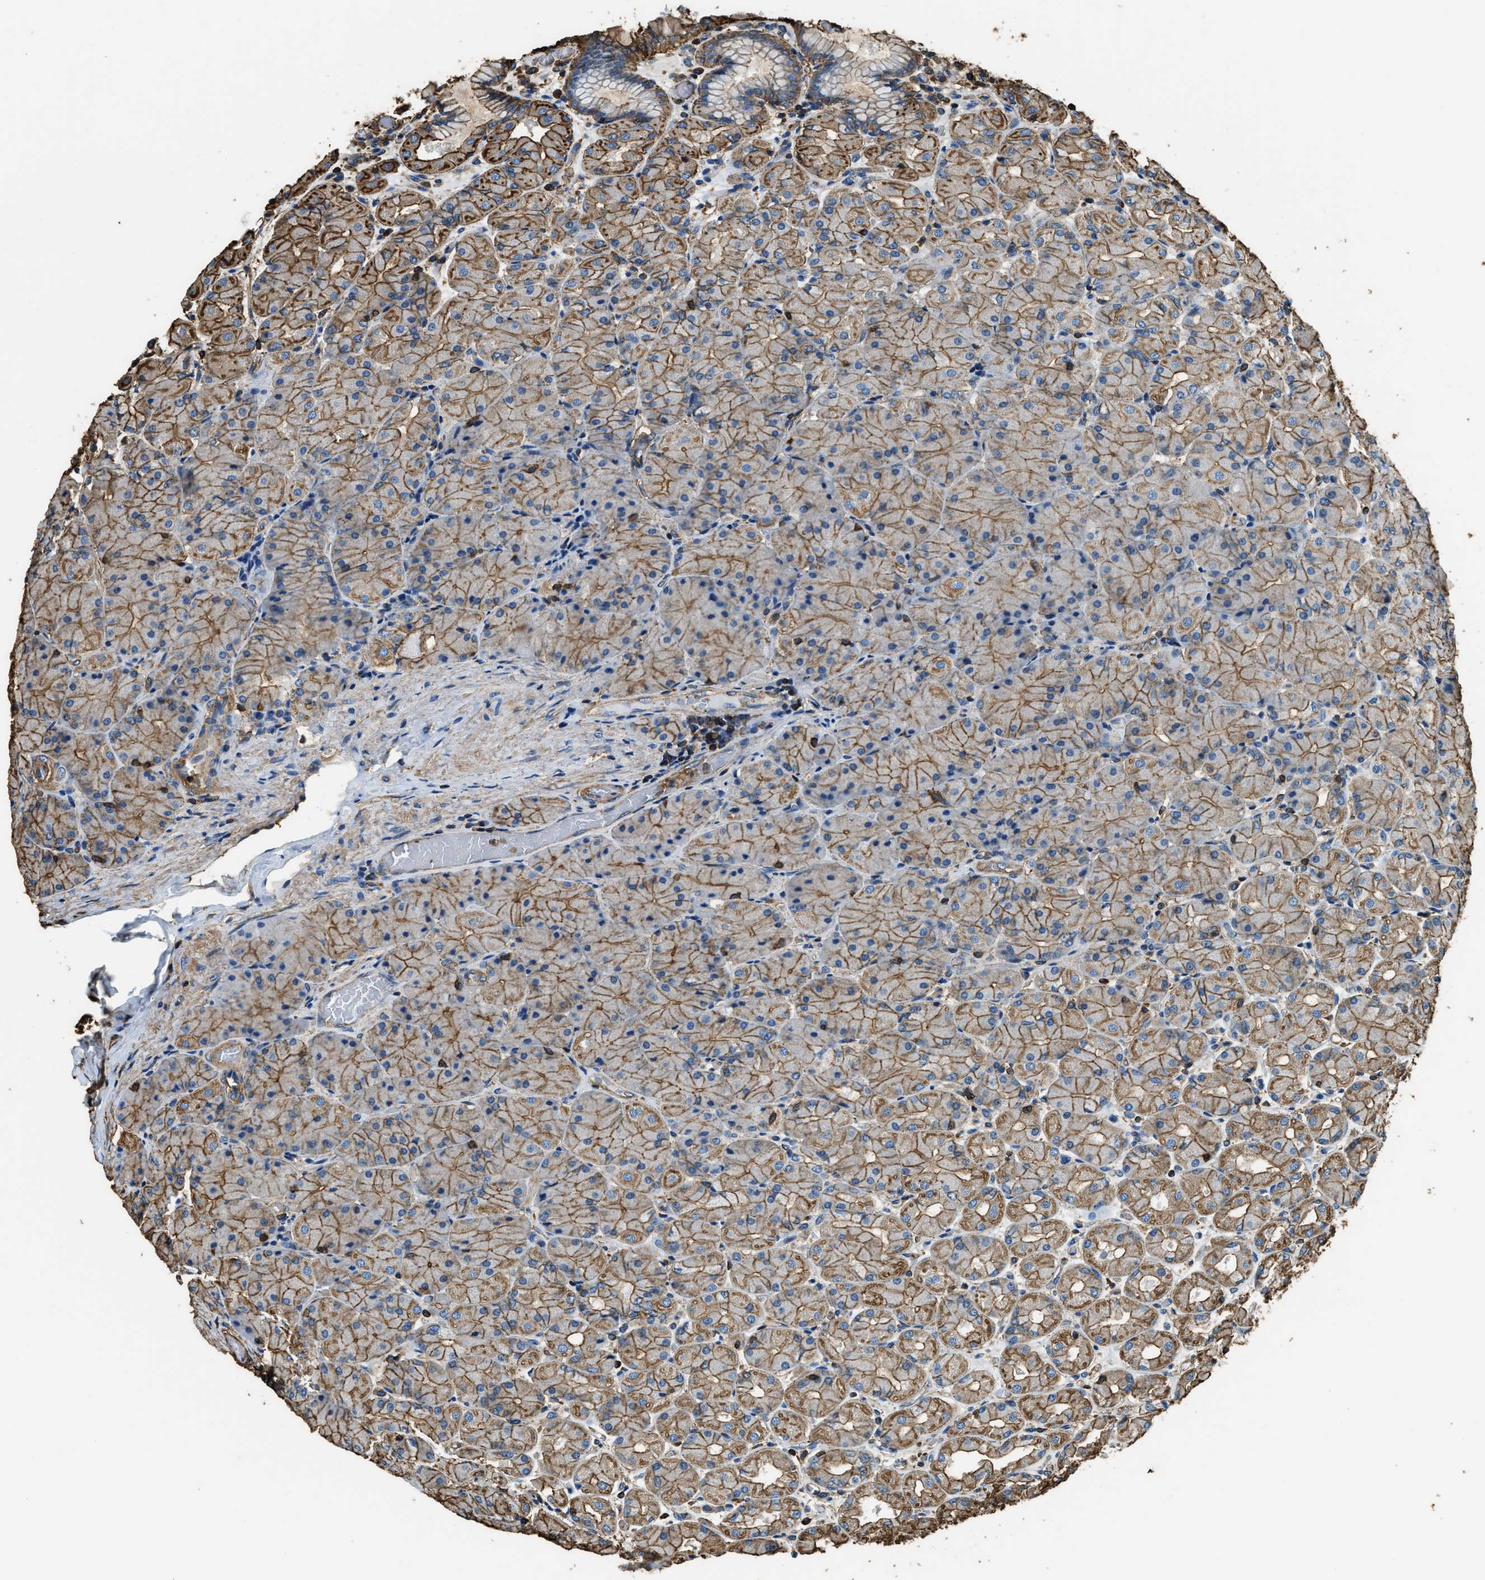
{"staining": {"intensity": "moderate", "quantity": ">75%", "location": "cytoplasmic/membranous"}, "tissue": "stomach", "cell_type": "Glandular cells", "image_type": "normal", "snomed": [{"axis": "morphology", "description": "Normal tissue, NOS"}, {"axis": "topography", "description": "Stomach, upper"}], "caption": "The image reveals staining of normal stomach, revealing moderate cytoplasmic/membranous protein positivity (brown color) within glandular cells. (DAB (3,3'-diaminobenzidine) IHC with brightfield microscopy, high magnification).", "gene": "ACCS", "patient": {"sex": "female", "age": 56}}